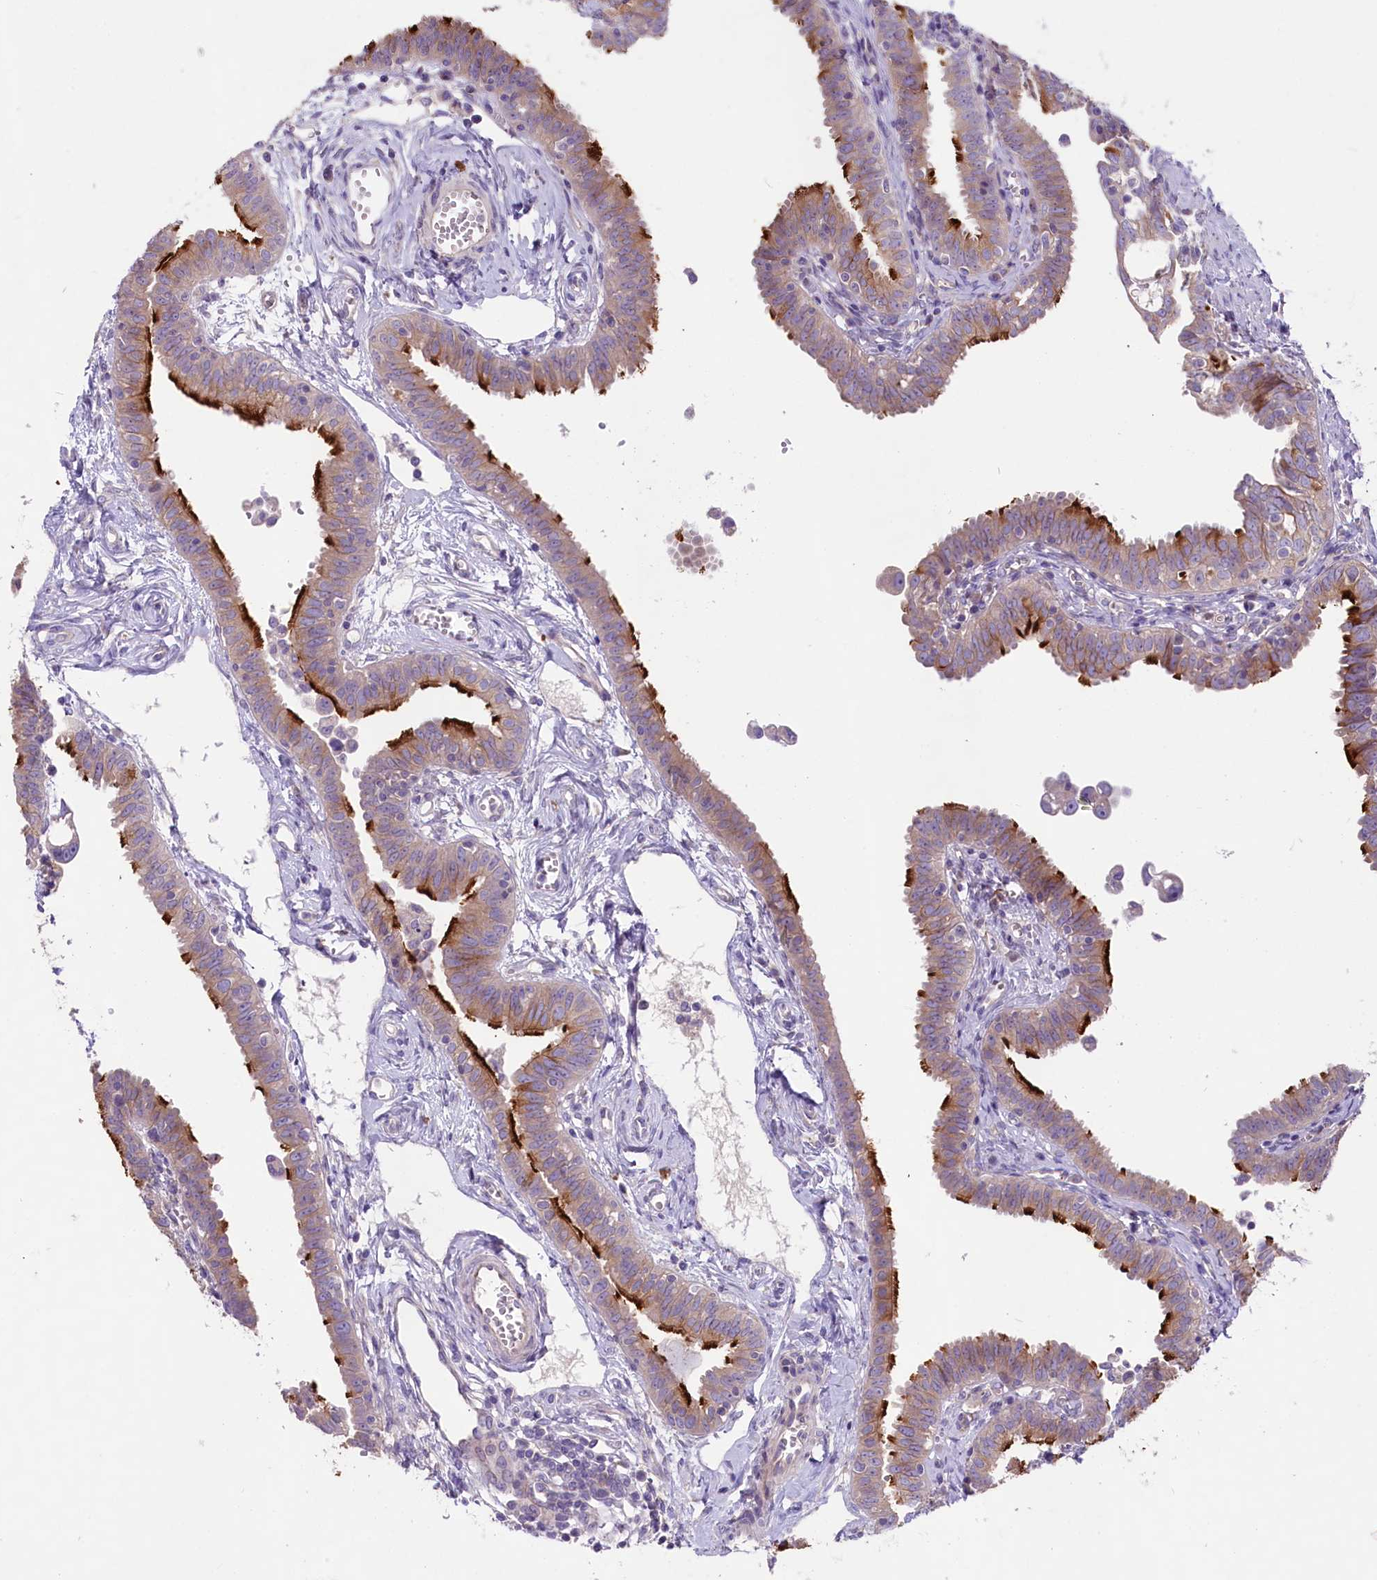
{"staining": {"intensity": "strong", "quantity": "25%-75%", "location": "cytoplasmic/membranous"}, "tissue": "fallopian tube", "cell_type": "Glandular cells", "image_type": "normal", "snomed": [{"axis": "morphology", "description": "Normal tissue, NOS"}, {"axis": "morphology", "description": "Carcinoma, NOS"}, {"axis": "topography", "description": "Fallopian tube"}, {"axis": "topography", "description": "Ovary"}], "caption": "Immunohistochemistry (IHC) histopathology image of benign fallopian tube: fallopian tube stained using immunohistochemistry demonstrates high levels of strong protein expression localized specifically in the cytoplasmic/membranous of glandular cells, appearing as a cytoplasmic/membranous brown color.", "gene": "CD99L2", "patient": {"sex": "female", "age": 59}}